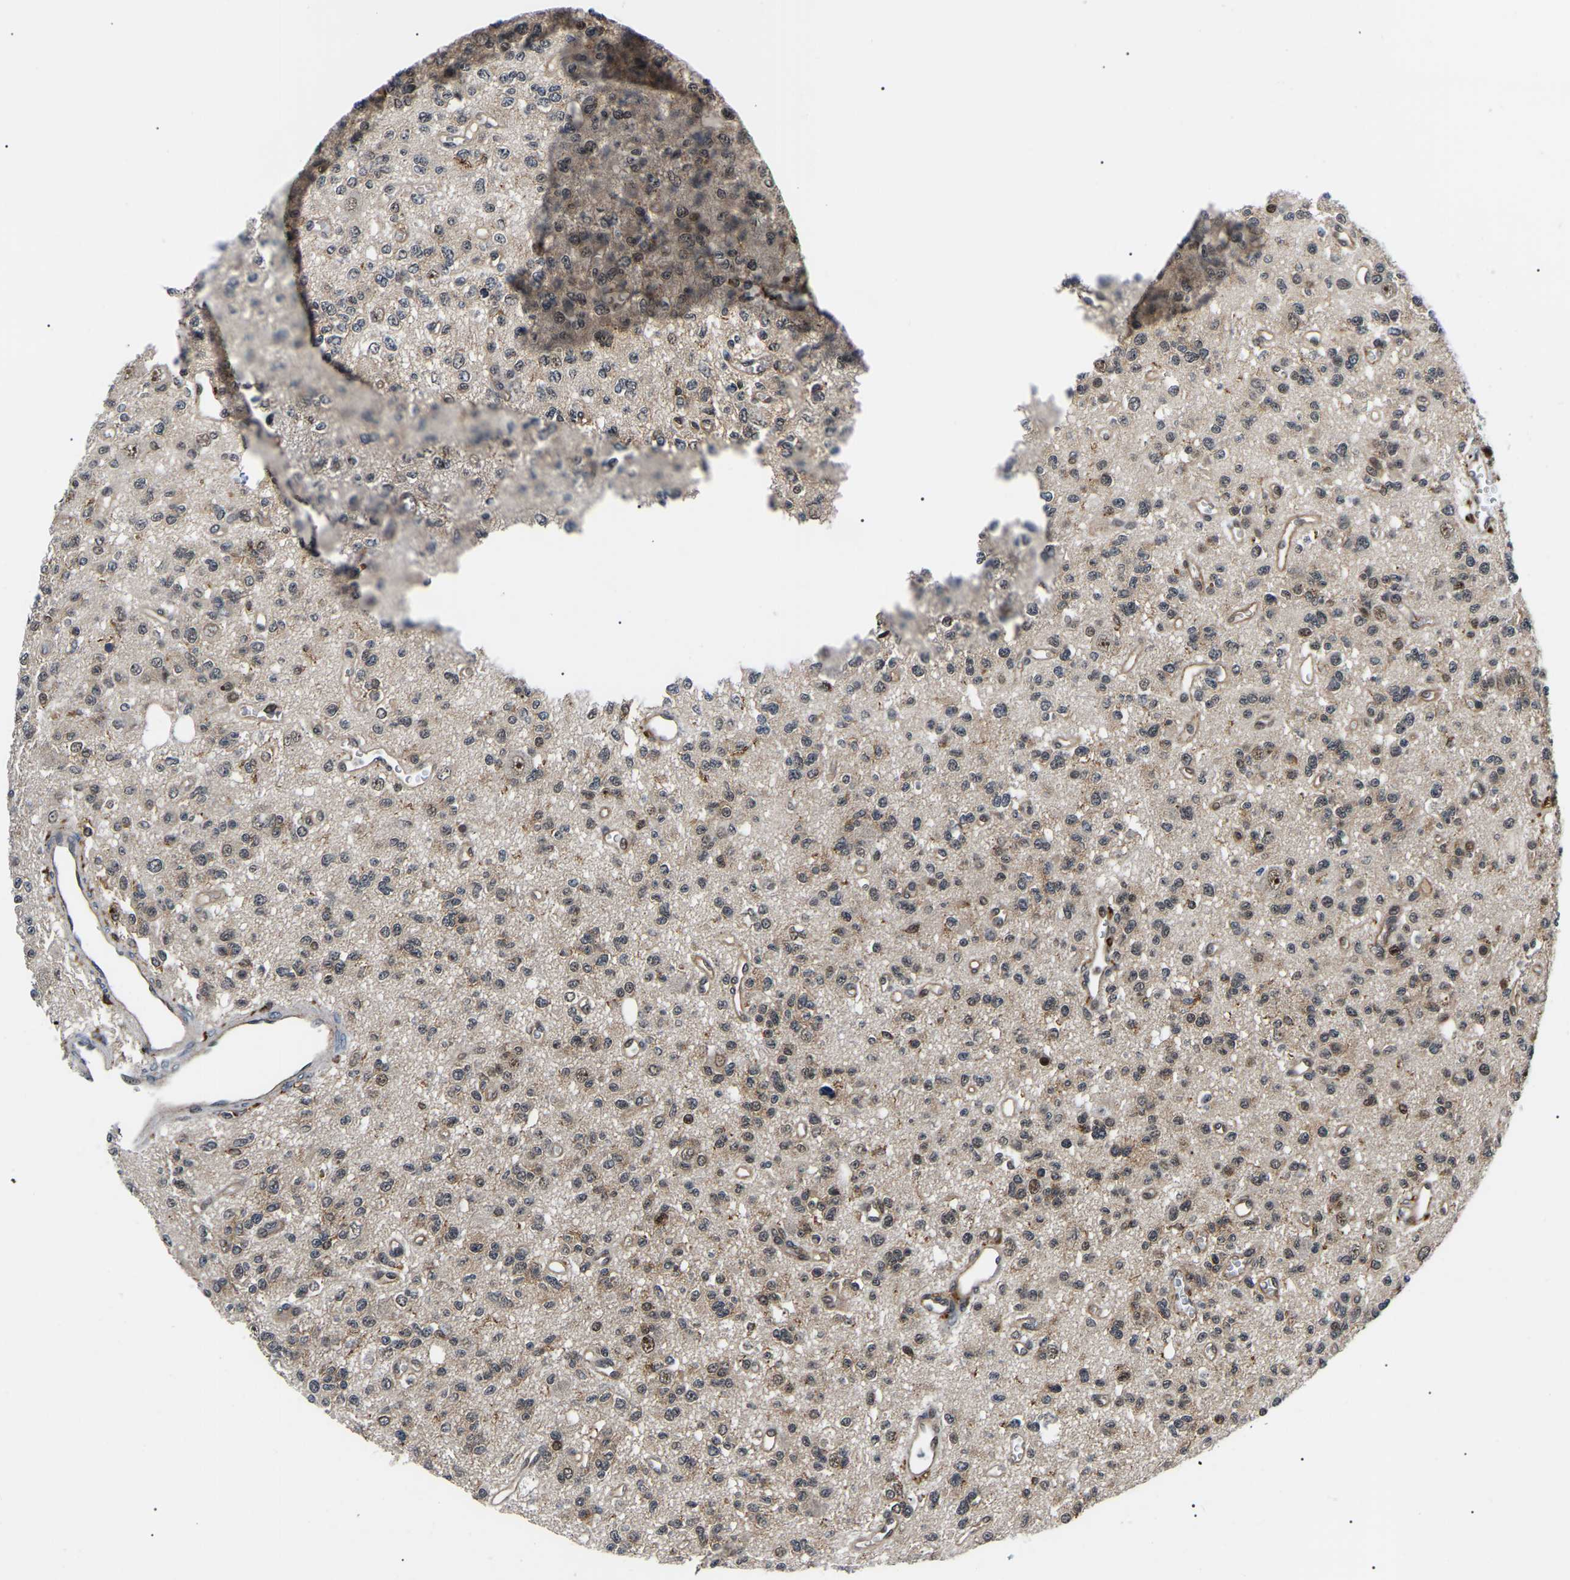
{"staining": {"intensity": "moderate", "quantity": "25%-75%", "location": "cytoplasmic/membranous,nuclear"}, "tissue": "glioma", "cell_type": "Tumor cells", "image_type": "cancer", "snomed": [{"axis": "morphology", "description": "Glioma, malignant, Low grade"}, {"axis": "topography", "description": "Brain"}], "caption": "A medium amount of moderate cytoplasmic/membranous and nuclear positivity is present in approximately 25%-75% of tumor cells in glioma tissue. Nuclei are stained in blue.", "gene": "RRP1B", "patient": {"sex": "male", "age": 38}}